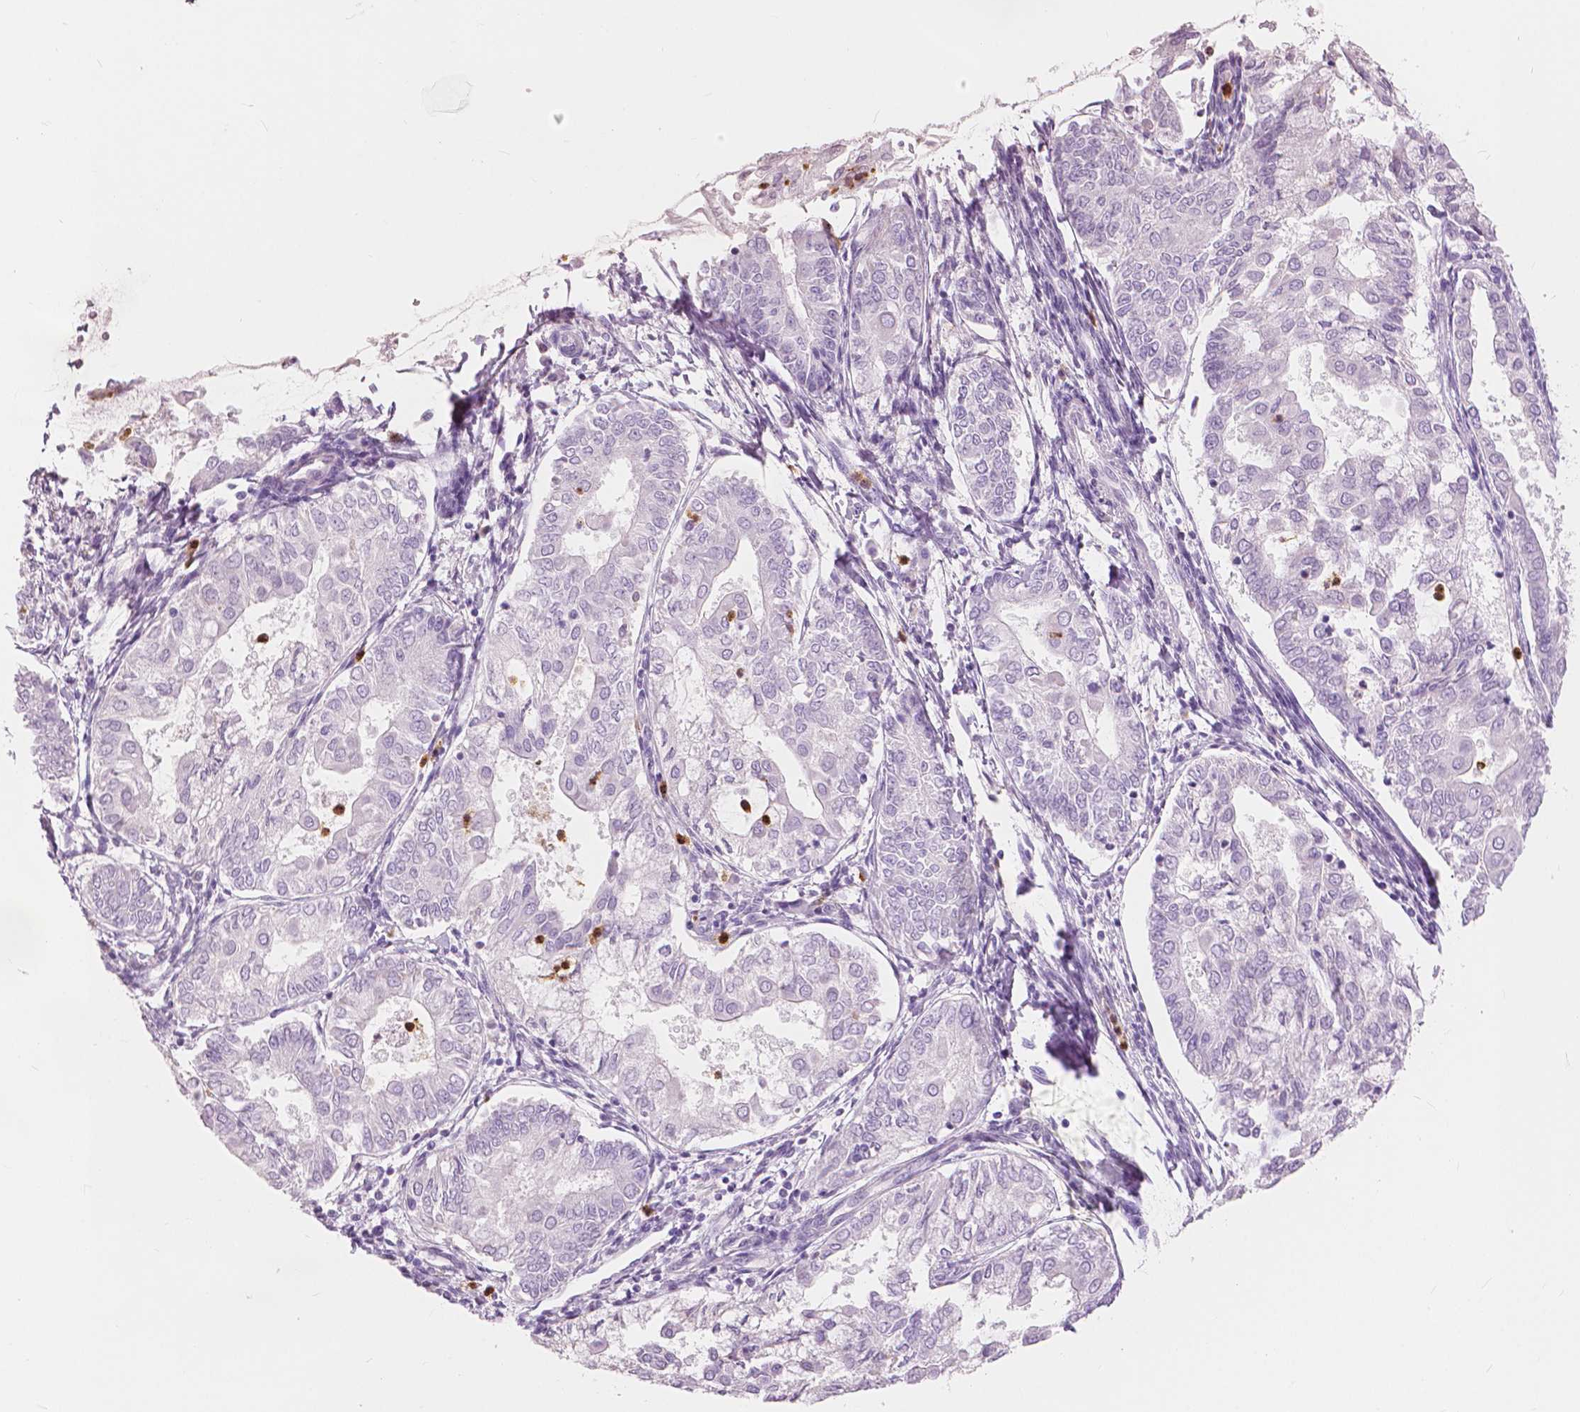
{"staining": {"intensity": "negative", "quantity": "none", "location": "none"}, "tissue": "endometrial cancer", "cell_type": "Tumor cells", "image_type": "cancer", "snomed": [{"axis": "morphology", "description": "Adenocarcinoma, NOS"}, {"axis": "topography", "description": "Endometrium"}], "caption": "High power microscopy micrograph of an immunohistochemistry (IHC) image of endometrial cancer, revealing no significant expression in tumor cells. (Stains: DAB (3,3'-diaminobenzidine) immunohistochemistry (IHC) with hematoxylin counter stain, Microscopy: brightfield microscopy at high magnification).", "gene": "CXCR2", "patient": {"sex": "female", "age": 68}}